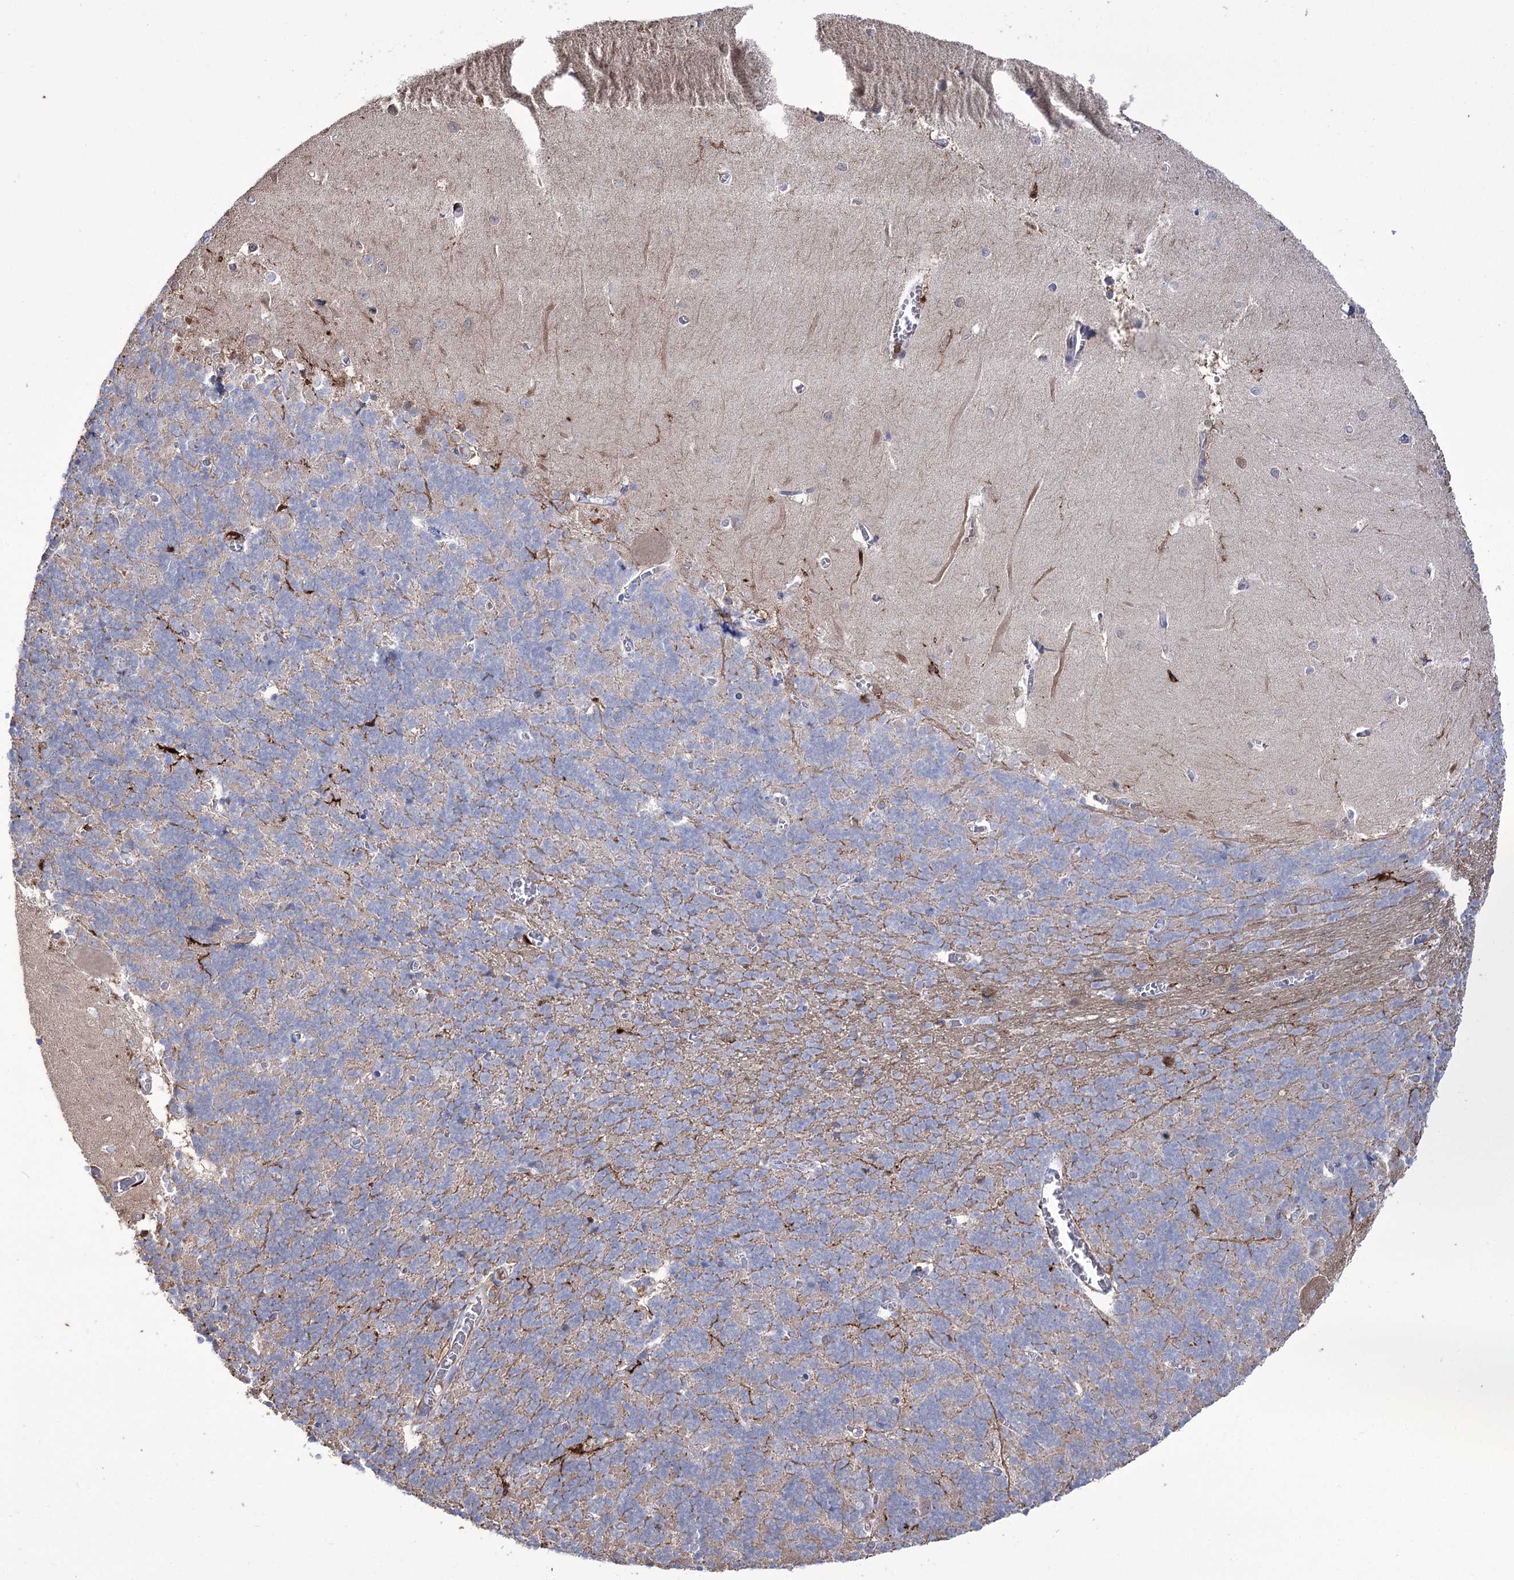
{"staining": {"intensity": "negative", "quantity": "none", "location": "none"}, "tissue": "cerebellum", "cell_type": "Cells in granular layer", "image_type": "normal", "snomed": [{"axis": "morphology", "description": "Normal tissue, NOS"}, {"axis": "topography", "description": "Cerebellum"}], "caption": "A micrograph of cerebellum stained for a protein displays no brown staining in cells in granular layer.", "gene": "ZNF622", "patient": {"sex": "male", "age": 37}}